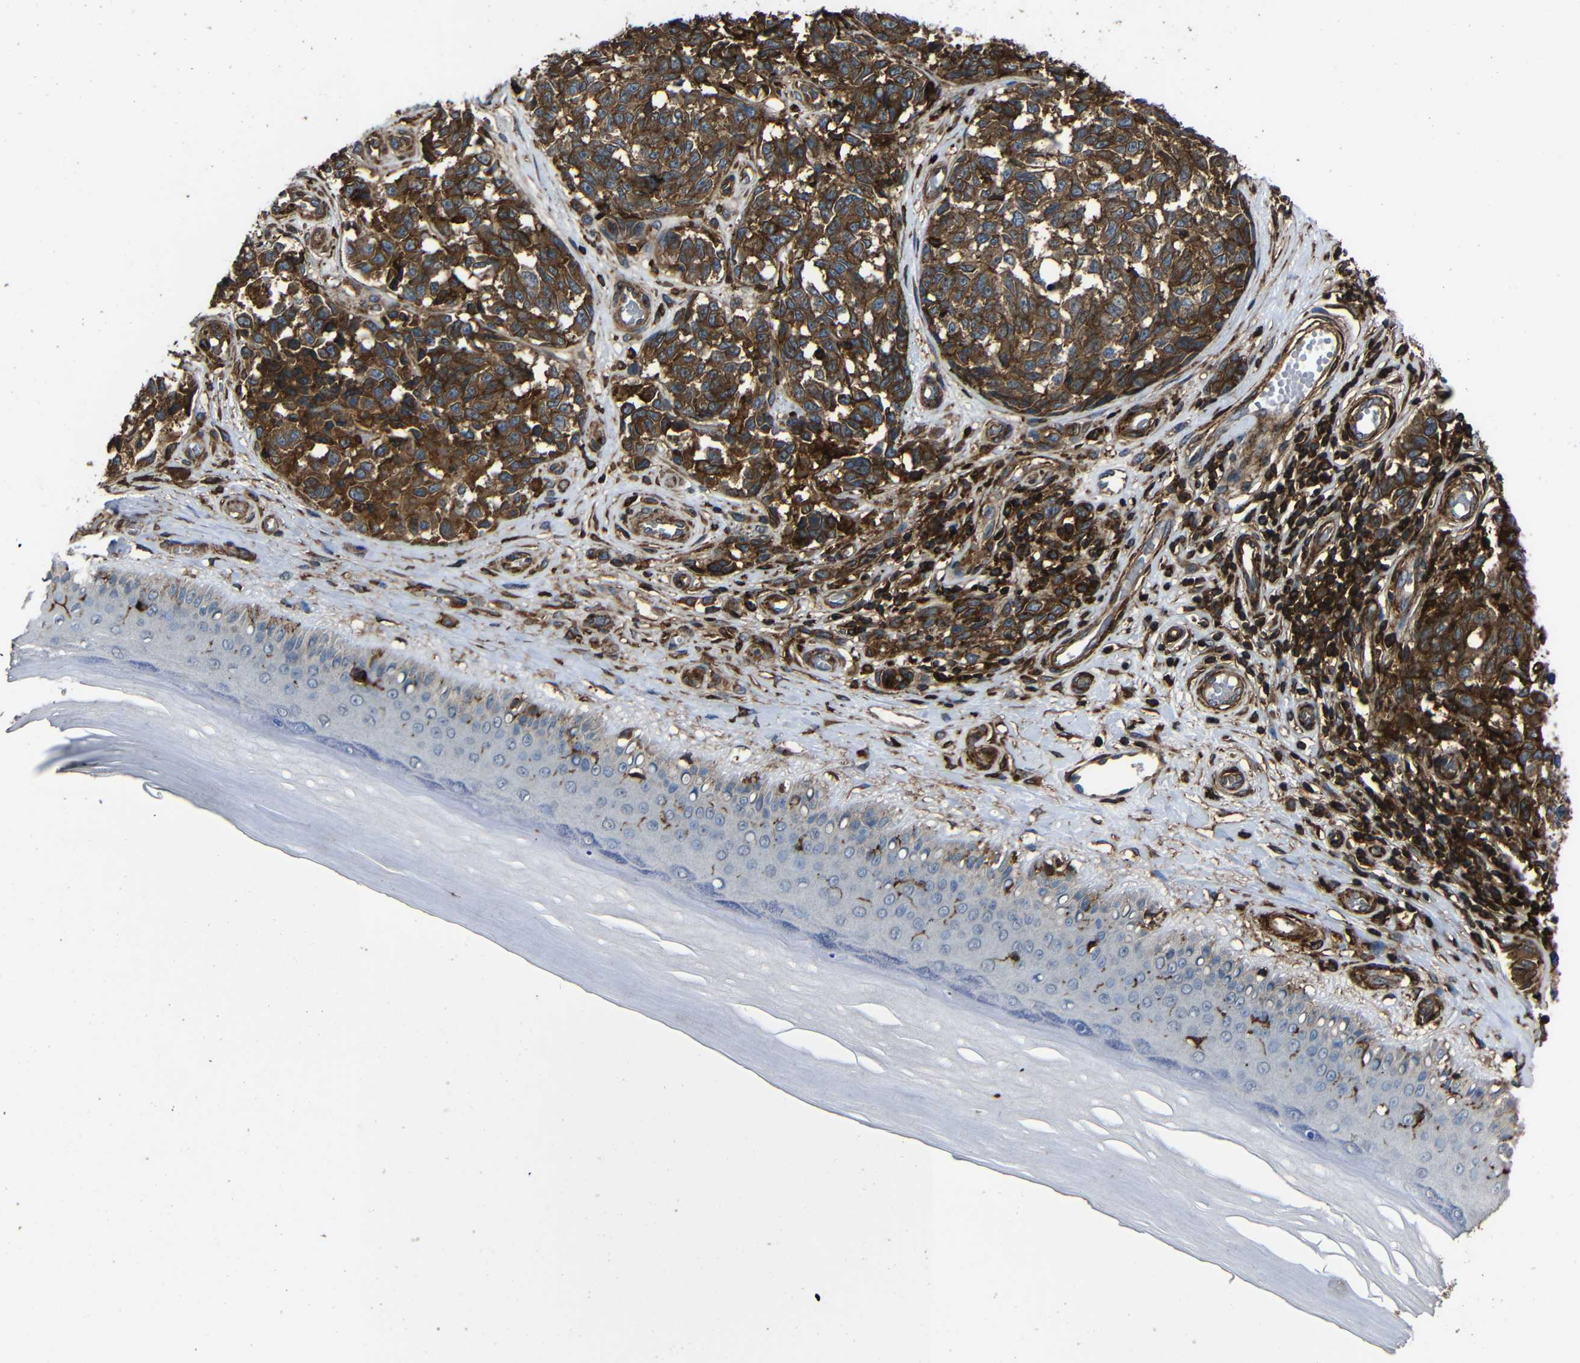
{"staining": {"intensity": "moderate", "quantity": ">75%", "location": "cytoplasmic/membranous"}, "tissue": "melanoma", "cell_type": "Tumor cells", "image_type": "cancer", "snomed": [{"axis": "morphology", "description": "Malignant melanoma, NOS"}, {"axis": "topography", "description": "Skin"}], "caption": "High-power microscopy captured an immunohistochemistry histopathology image of malignant melanoma, revealing moderate cytoplasmic/membranous positivity in about >75% of tumor cells. The staining was performed using DAB, with brown indicating positive protein expression. Nuclei are stained blue with hematoxylin.", "gene": "ADGRE5", "patient": {"sex": "female", "age": 64}}